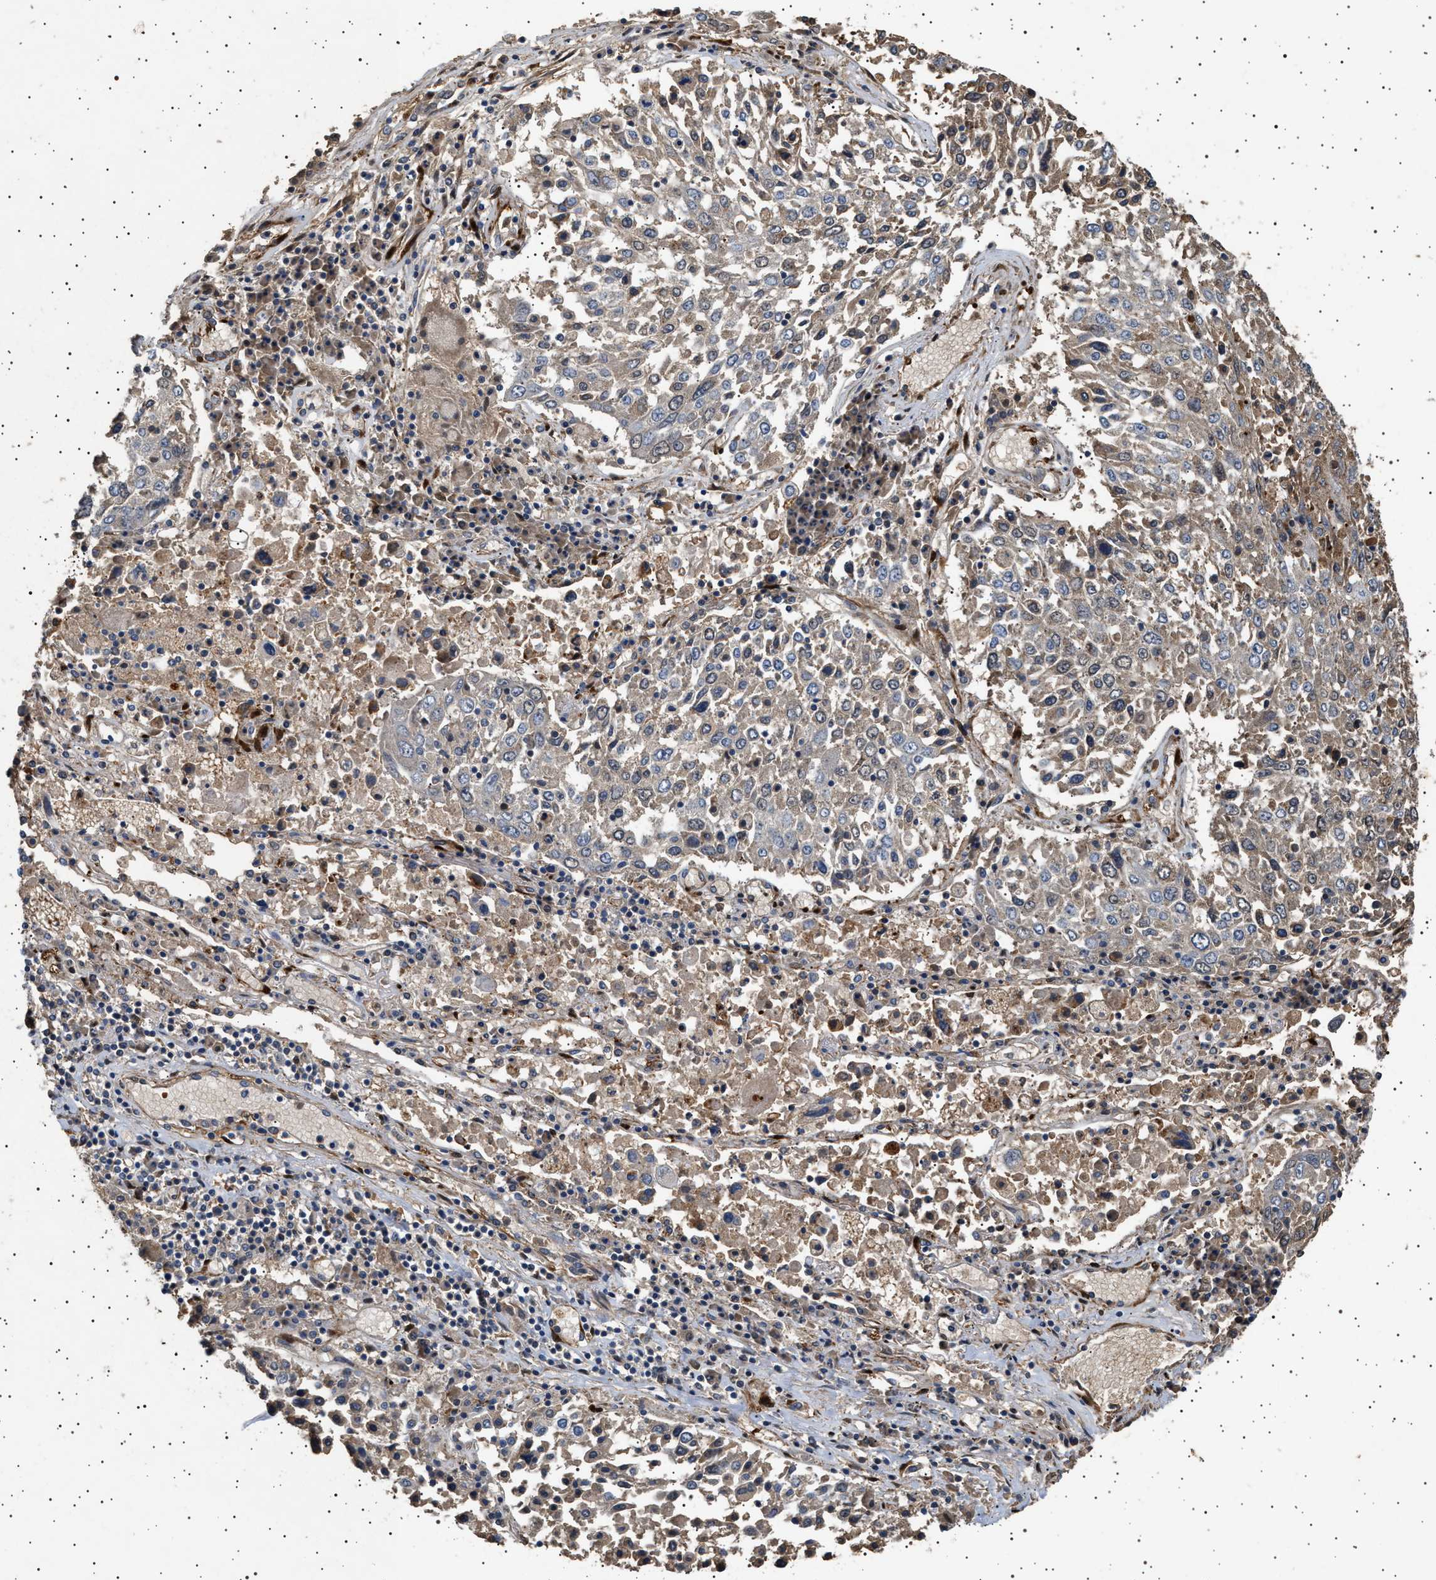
{"staining": {"intensity": "weak", "quantity": "<25%", "location": "cytoplasmic/membranous"}, "tissue": "lung cancer", "cell_type": "Tumor cells", "image_type": "cancer", "snomed": [{"axis": "morphology", "description": "Squamous cell carcinoma, NOS"}, {"axis": "topography", "description": "Lung"}], "caption": "Lung cancer (squamous cell carcinoma) was stained to show a protein in brown. There is no significant staining in tumor cells.", "gene": "GUCY1B1", "patient": {"sex": "male", "age": 65}}